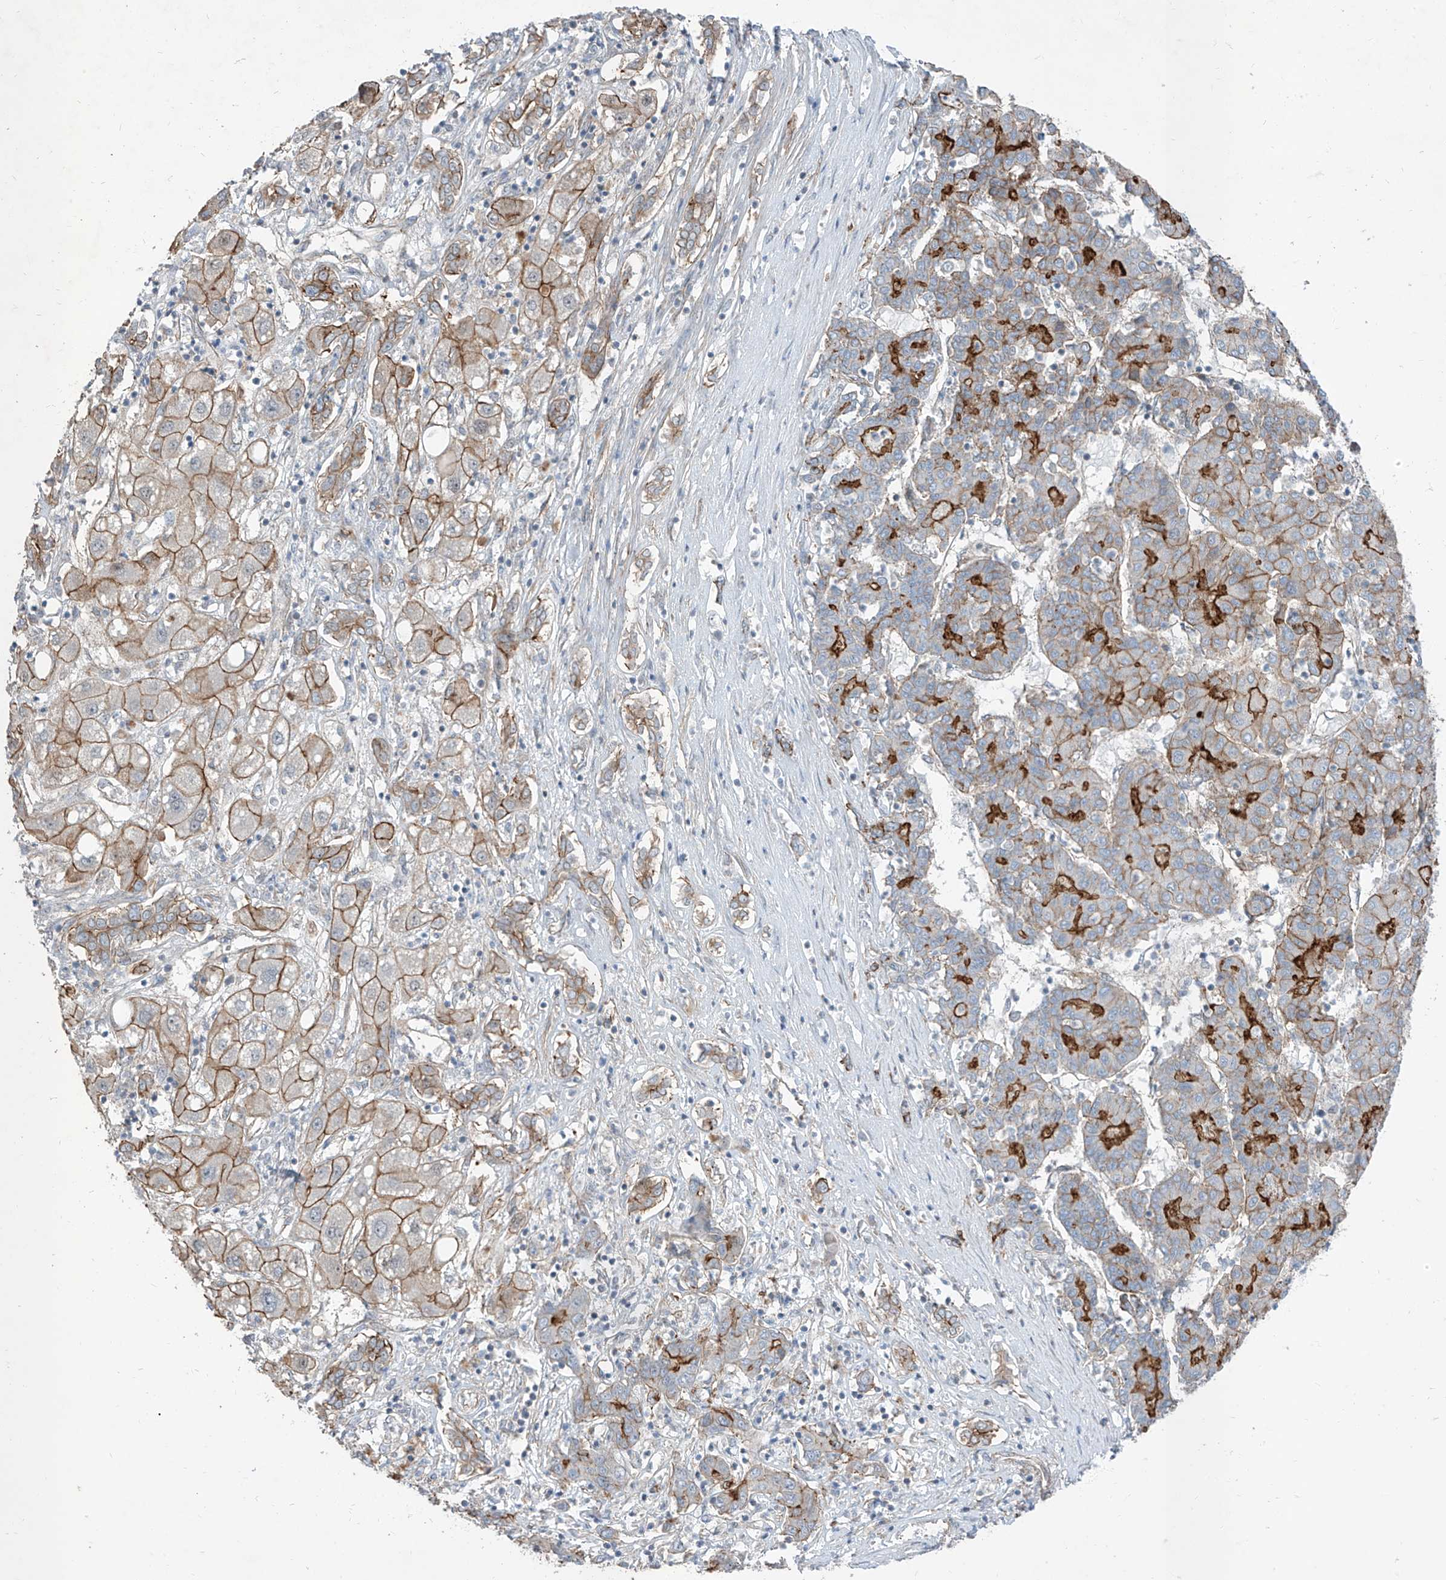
{"staining": {"intensity": "moderate", "quantity": "25%-75%", "location": "cytoplasmic/membranous"}, "tissue": "liver cancer", "cell_type": "Tumor cells", "image_type": "cancer", "snomed": [{"axis": "morphology", "description": "Carcinoma, Hepatocellular, NOS"}, {"axis": "topography", "description": "Liver"}], "caption": "Liver cancer (hepatocellular carcinoma) stained for a protein (brown) displays moderate cytoplasmic/membranous positive staining in approximately 25%-75% of tumor cells.", "gene": "EPHX4", "patient": {"sex": "male", "age": 65}}